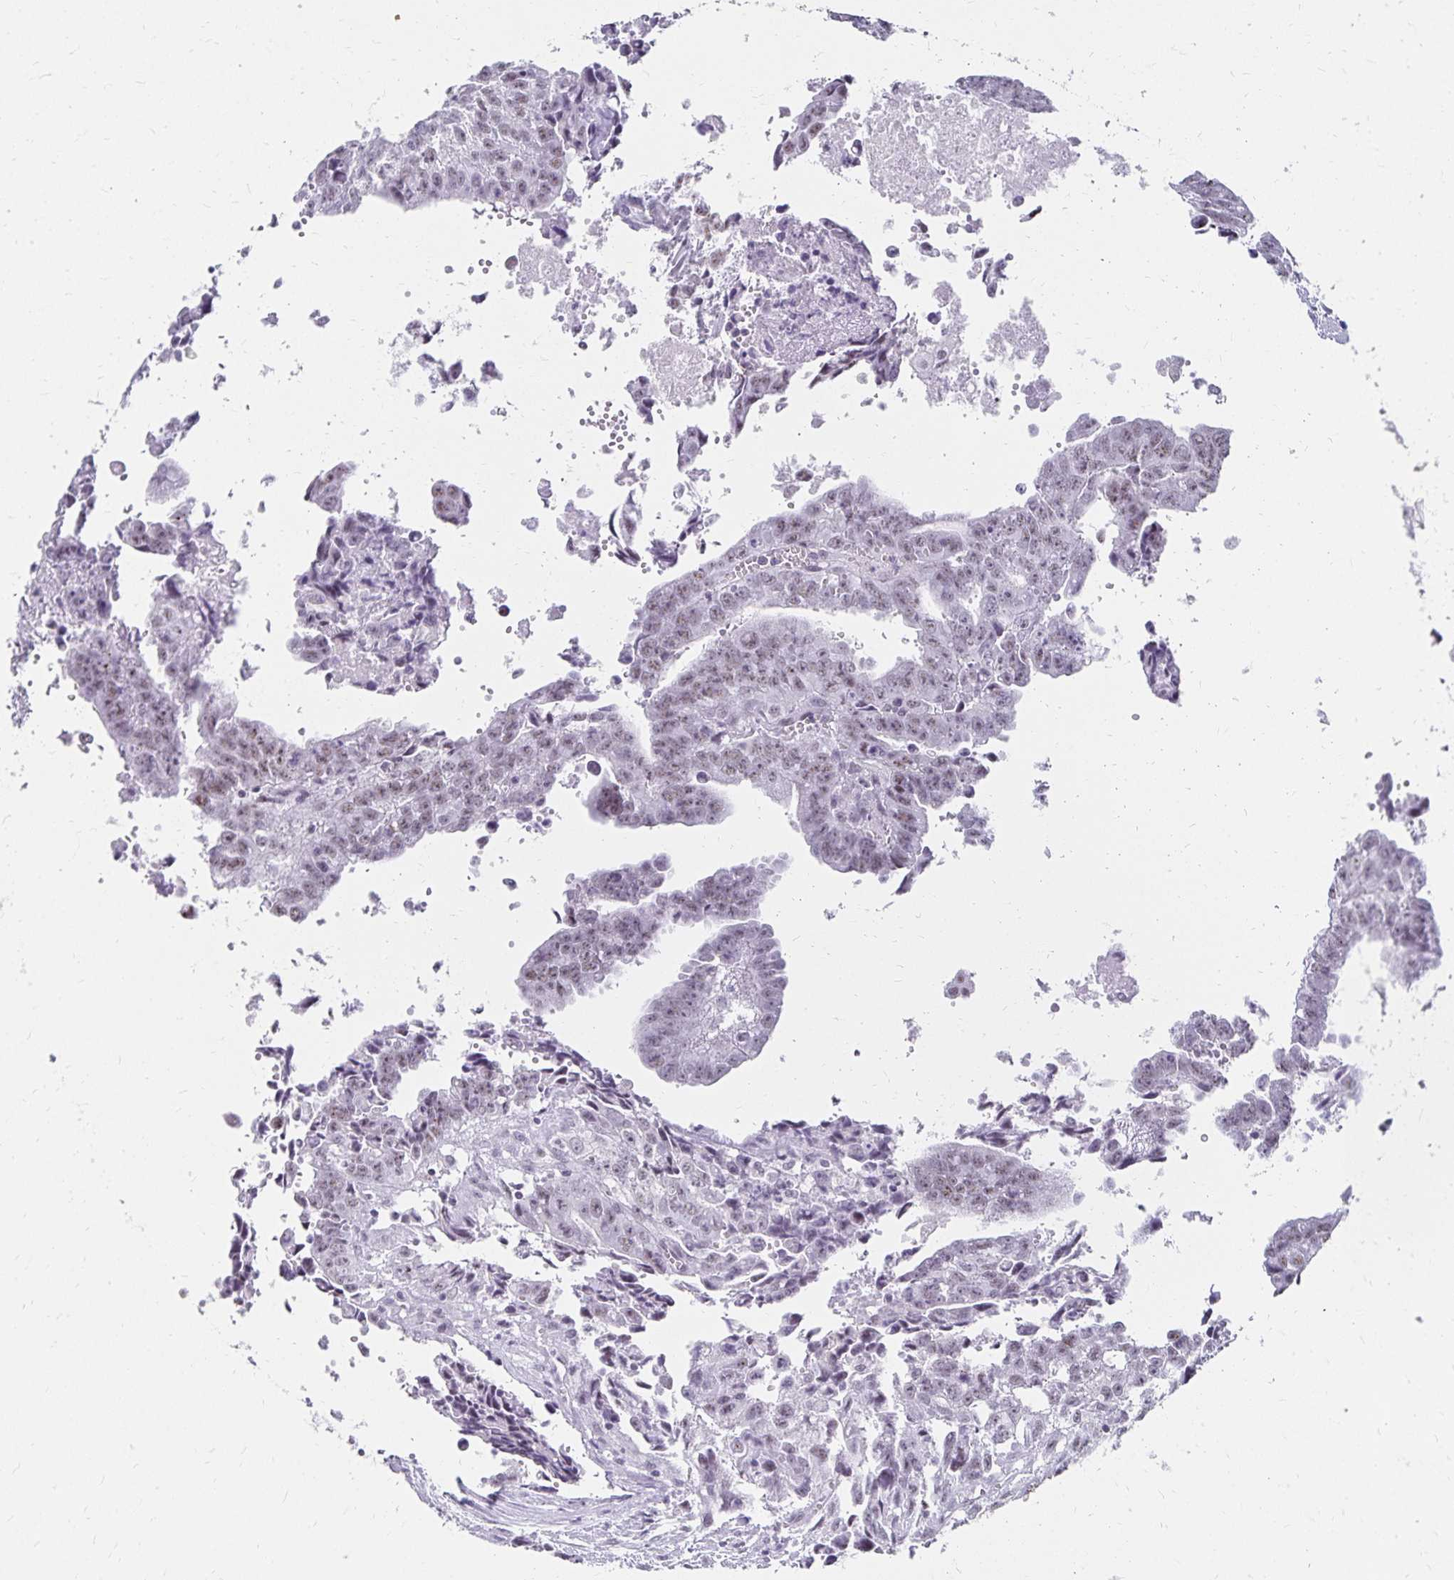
{"staining": {"intensity": "weak", "quantity": "<25%", "location": "nuclear"}, "tissue": "testis cancer", "cell_type": "Tumor cells", "image_type": "cancer", "snomed": [{"axis": "morphology", "description": "Carcinoma, Embryonal, NOS"}, {"axis": "morphology", "description": "Teratoma, malignant, NOS"}, {"axis": "topography", "description": "Testis"}], "caption": "A high-resolution histopathology image shows immunohistochemistry (IHC) staining of testis cancer, which shows no significant positivity in tumor cells.", "gene": "C20orf85", "patient": {"sex": "male", "age": 24}}